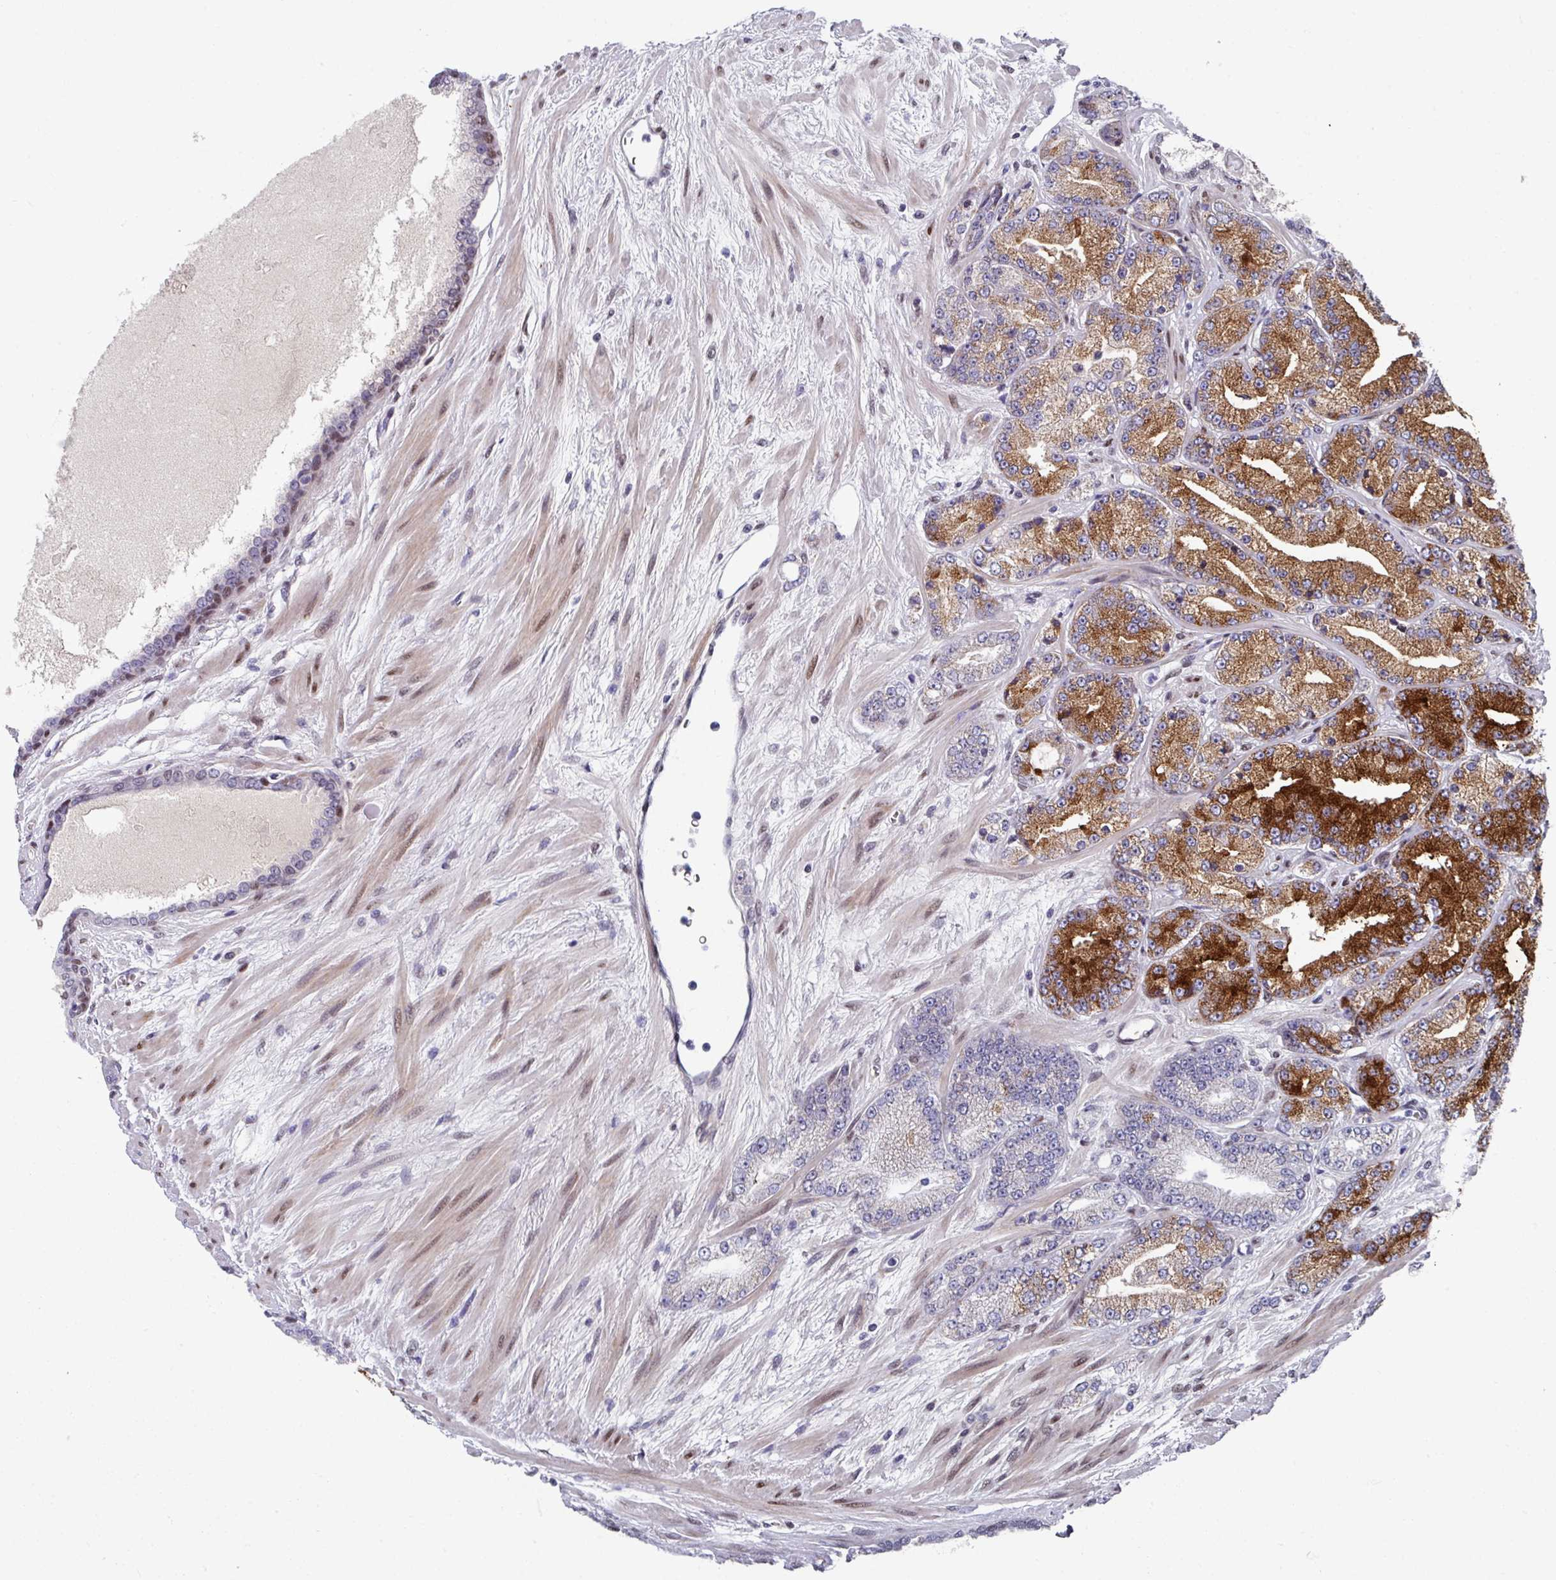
{"staining": {"intensity": "strong", "quantity": "<25%", "location": "cytoplasmic/membranous"}, "tissue": "prostate cancer", "cell_type": "Tumor cells", "image_type": "cancer", "snomed": [{"axis": "morphology", "description": "Adenocarcinoma, High grade"}, {"axis": "topography", "description": "Prostate"}], "caption": "Protein staining of prostate adenocarcinoma (high-grade) tissue displays strong cytoplasmic/membranous staining in about <25% of tumor cells.", "gene": "CBX7", "patient": {"sex": "male", "age": 68}}